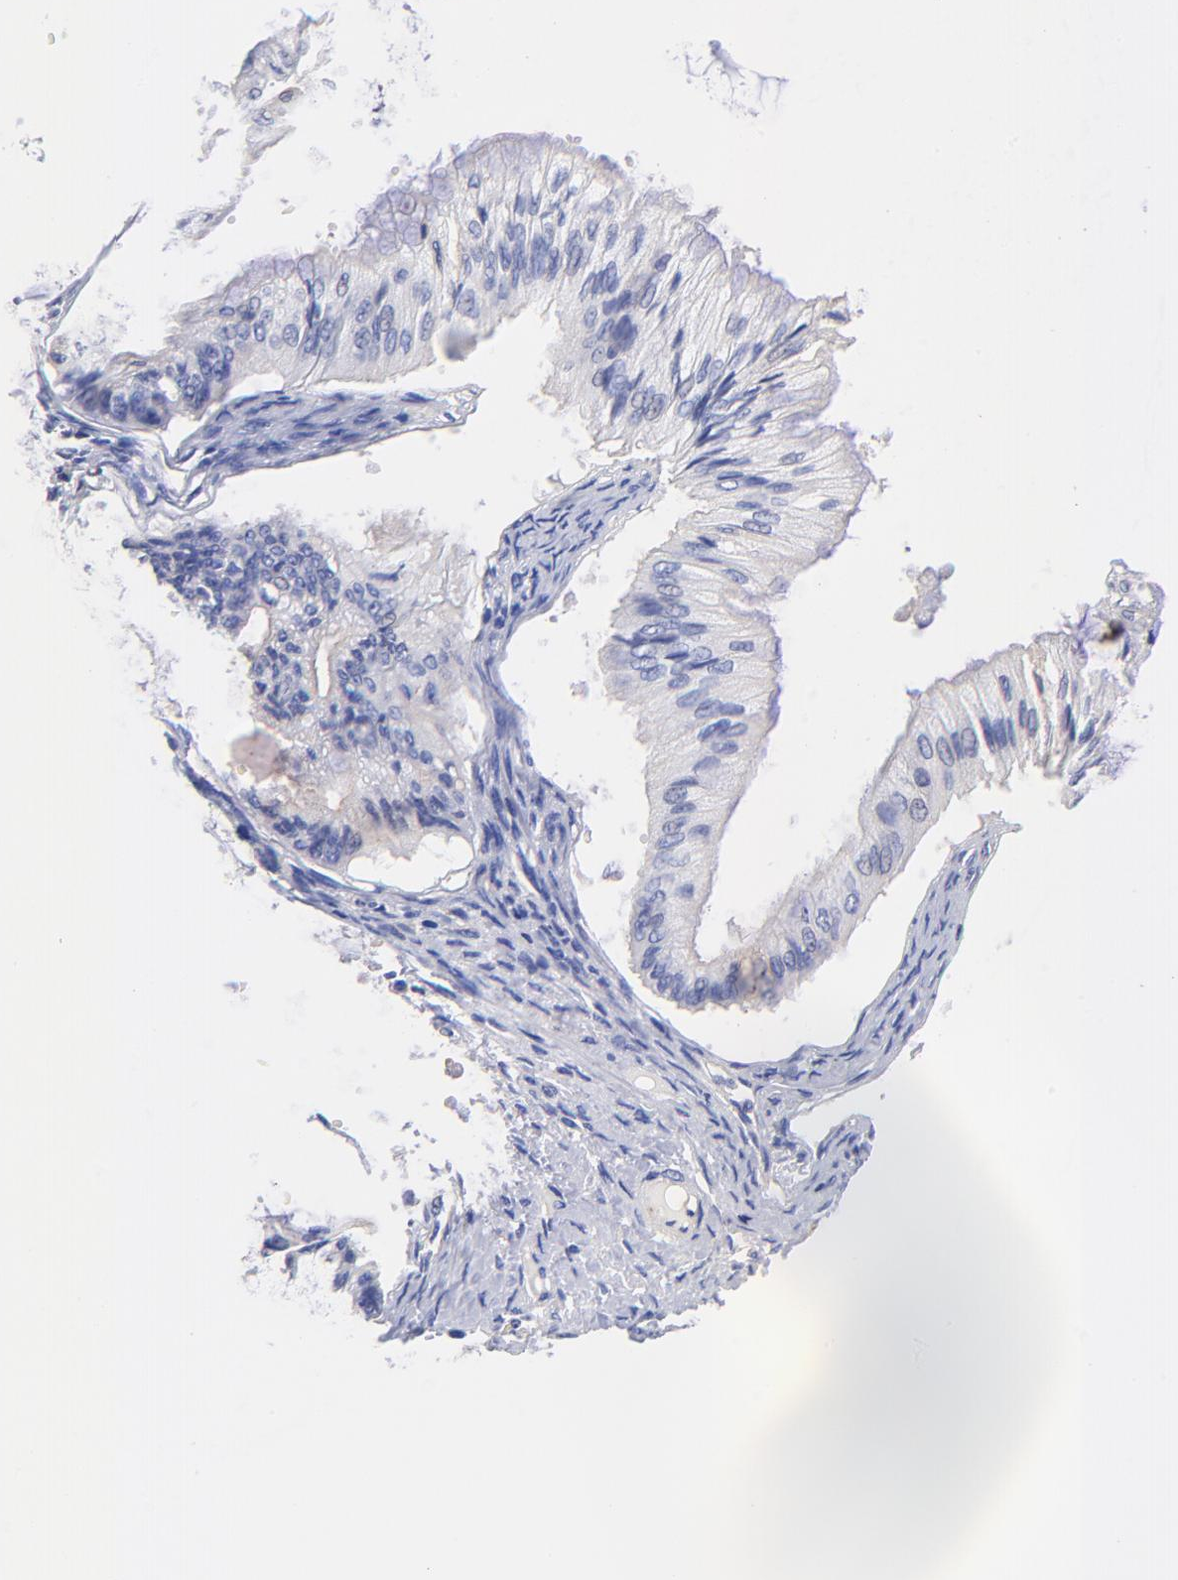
{"staining": {"intensity": "negative", "quantity": "none", "location": "none"}, "tissue": "ovarian cancer", "cell_type": "Tumor cells", "image_type": "cancer", "snomed": [{"axis": "morphology", "description": "Cystadenocarcinoma, mucinous, NOS"}, {"axis": "topography", "description": "Ovary"}], "caption": "Human ovarian mucinous cystadenocarcinoma stained for a protein using immunohistochemistry (IHC) displays no expression in tumor cells.", "gene": "SLC44A2", "patient": {"sex": "female", "age": 57}}